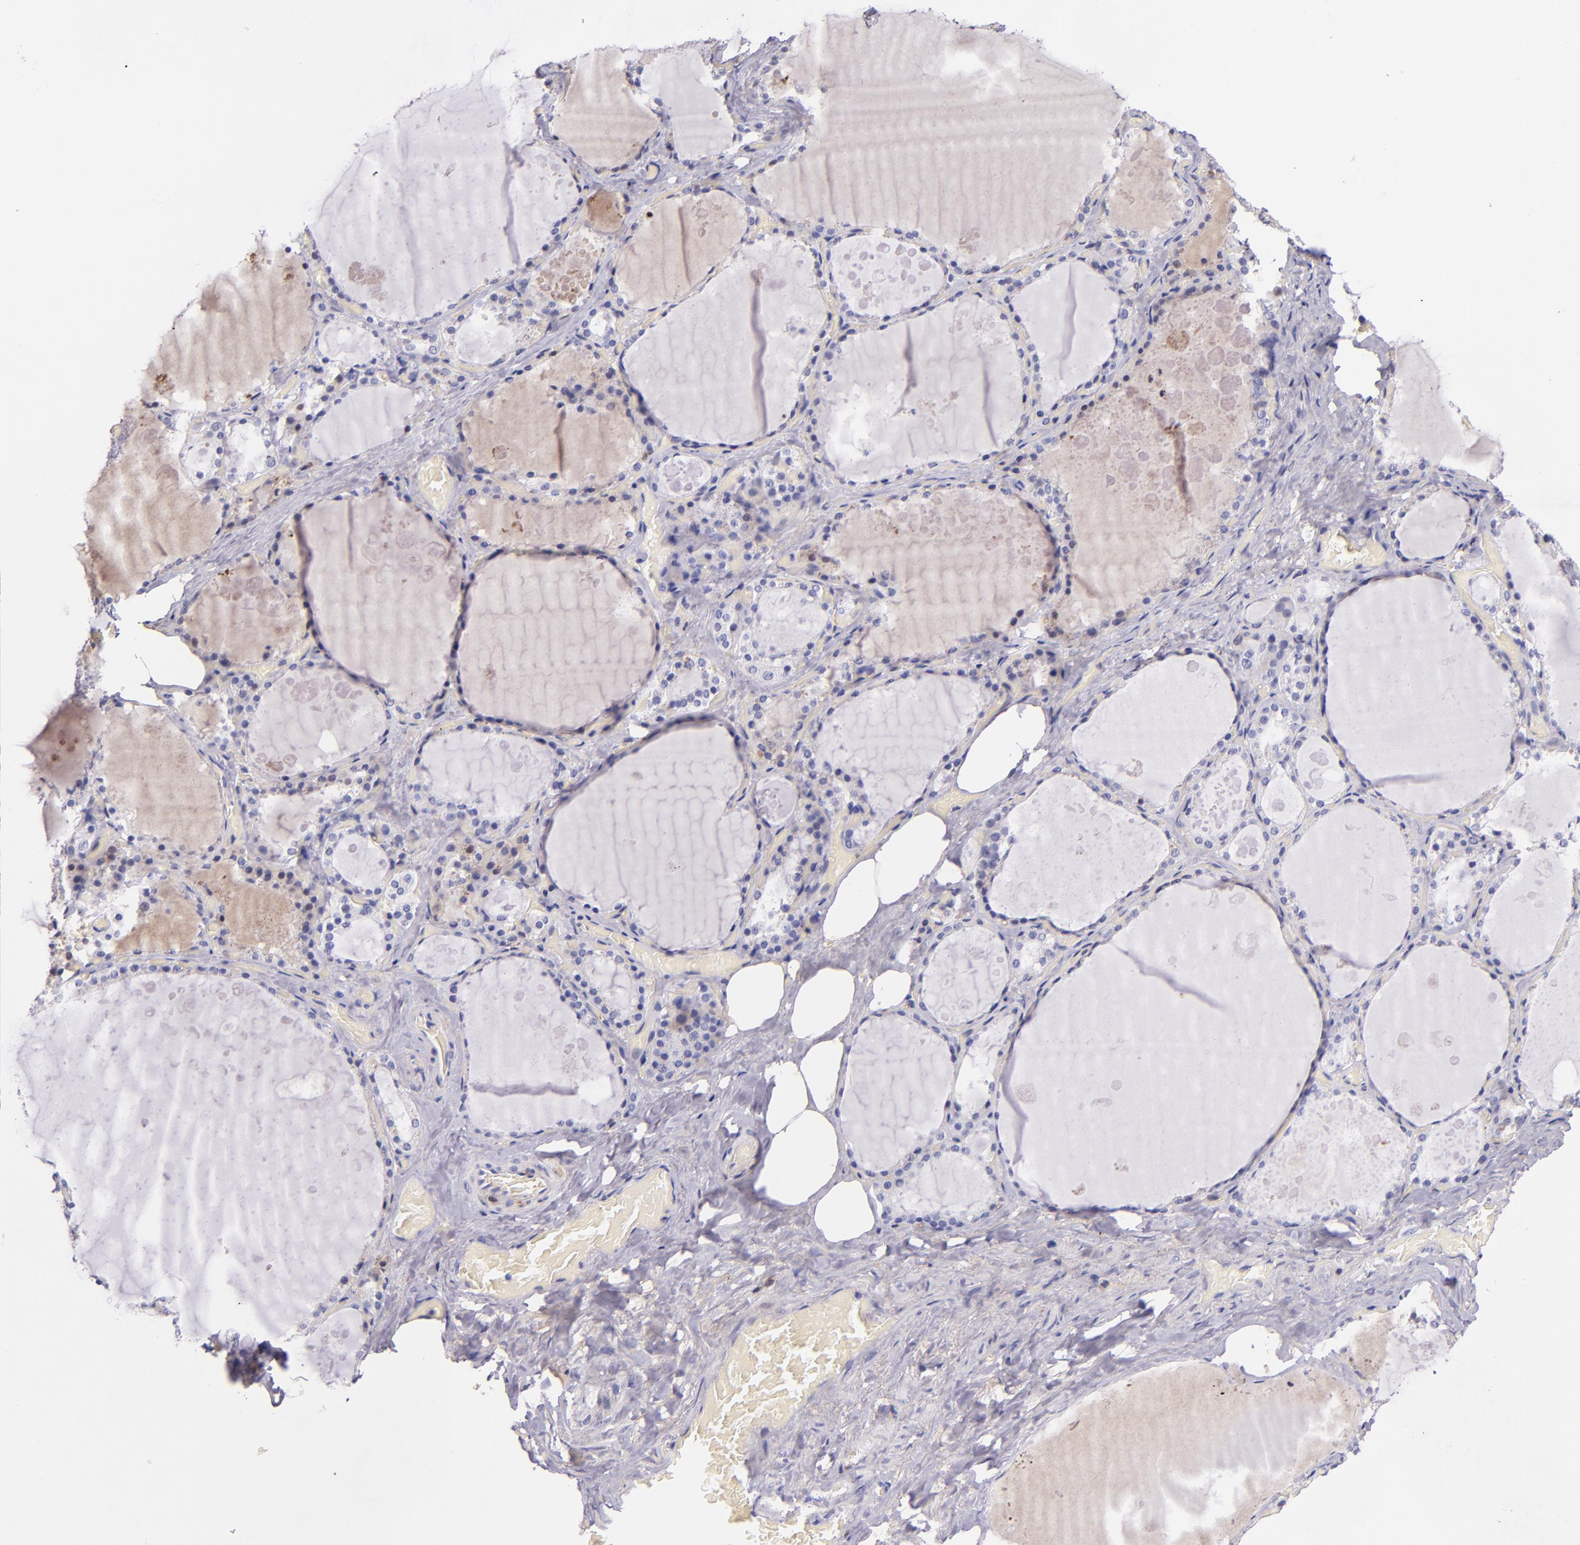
{"staining": {"intensity": "negative", "quantity": "none", "location": "none"}, "tissue": "thyroid gland", "cell_type": "Glandular cells", "image_type": "normal", "snomed": [{"axis": "morphology", "description": "Normal tissue, NOS"}, {"axis": "topography", "description": "Thyroid gland"}], "caption": "The image displays no staining of glandular cells in unremarkable thyroid gland.", "gene": "KNG1", "patient": {"sex": "male", "age": 61}}